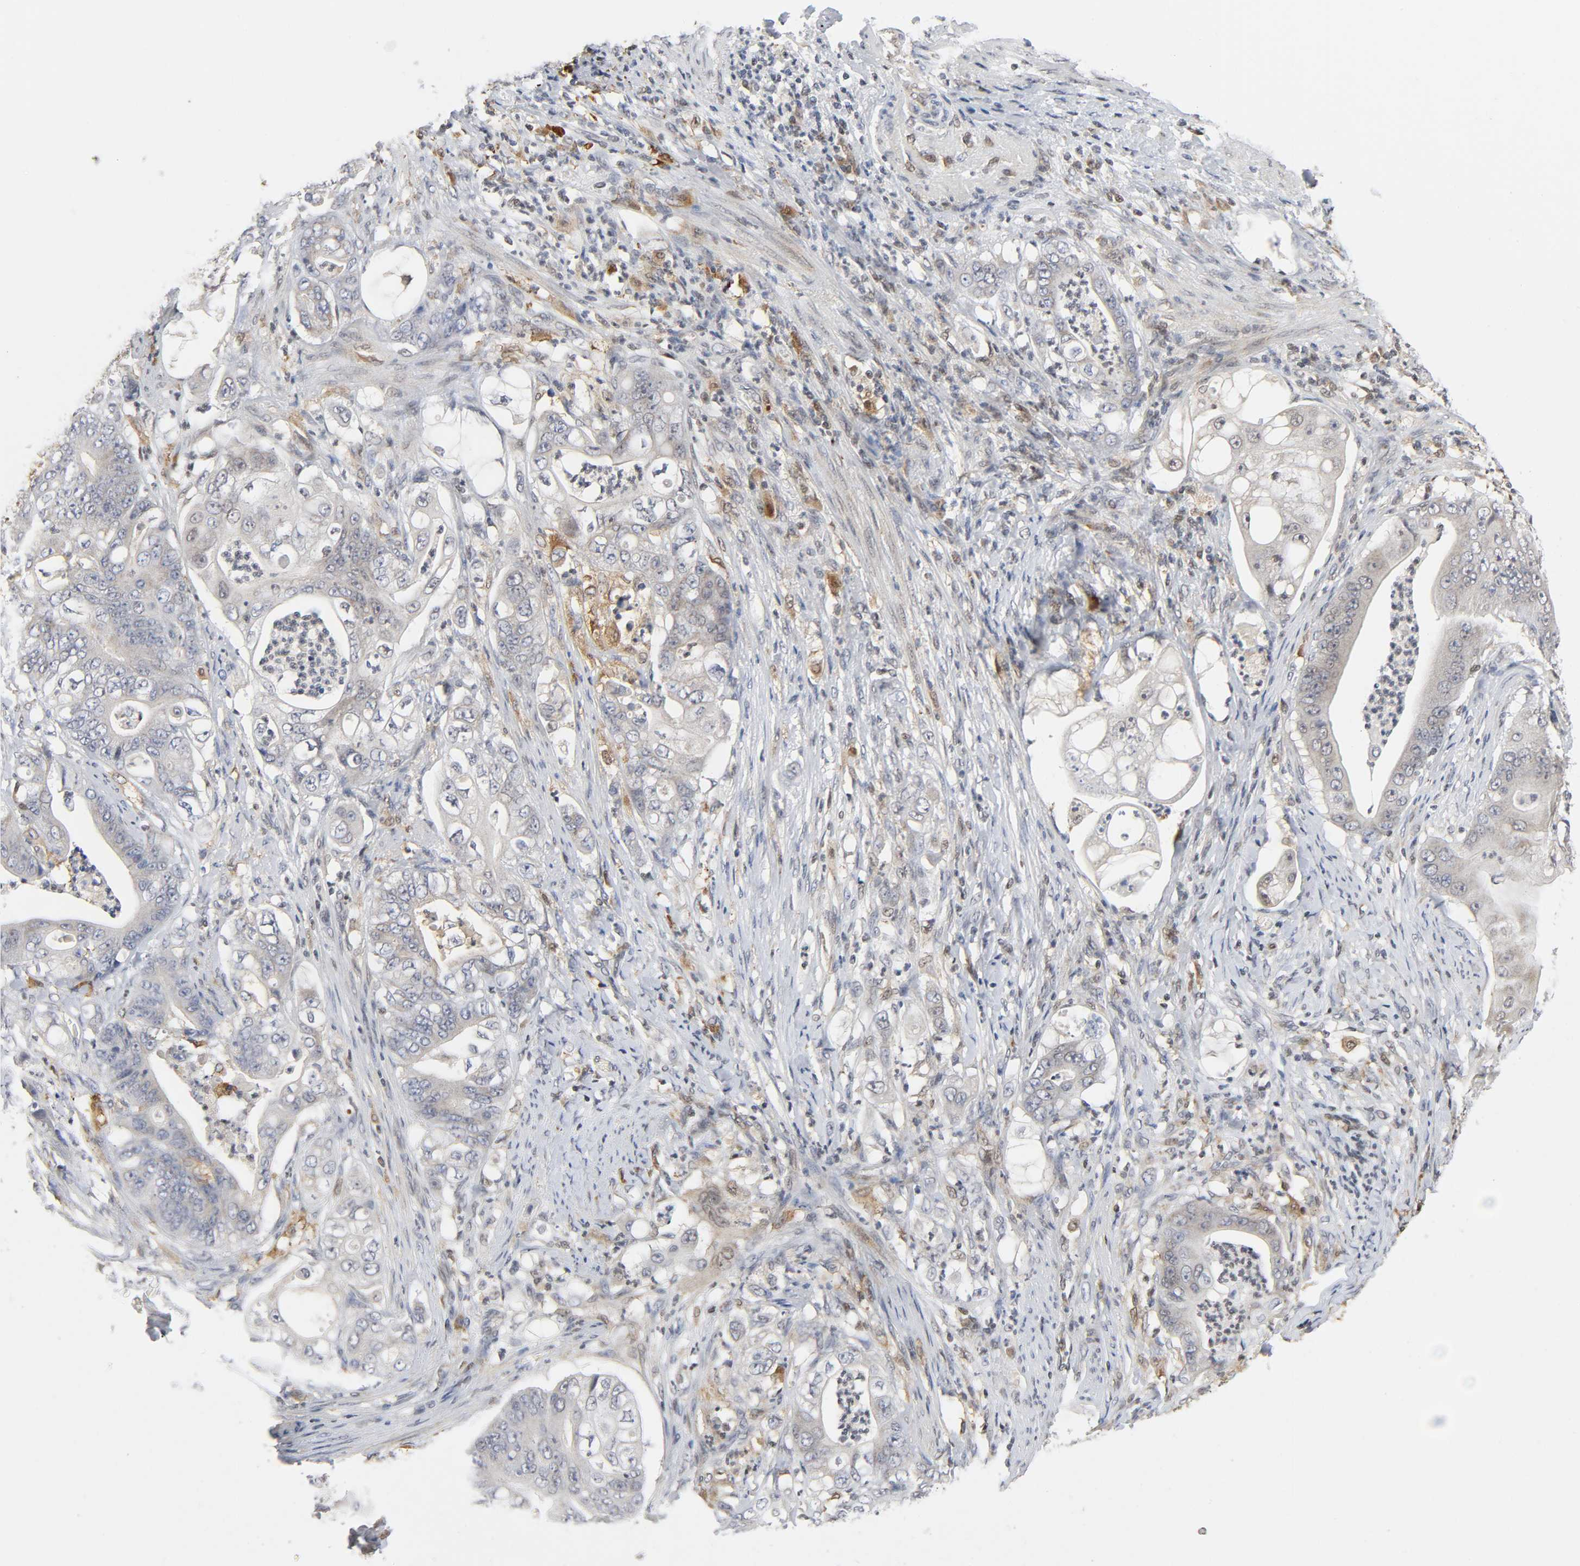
{"staining": {"intensity": "weak", "quantity": "<25%", "location": "nuclear"}, "tissue": "stomach cancer", "cell_type": "Tumor cells", "image_type": "cancer", "snomed": [{"axis": "morphology", "description": "Adenocarcinoma, NOS"}, {"axis": "topography", "description": "Stomach"}], "caption": "Tumor cells are negative for brown protein staining in adenocarcinoma (stomach).", "gene": "KAT2B", "patient": {"sex": "female", "age": 73}}